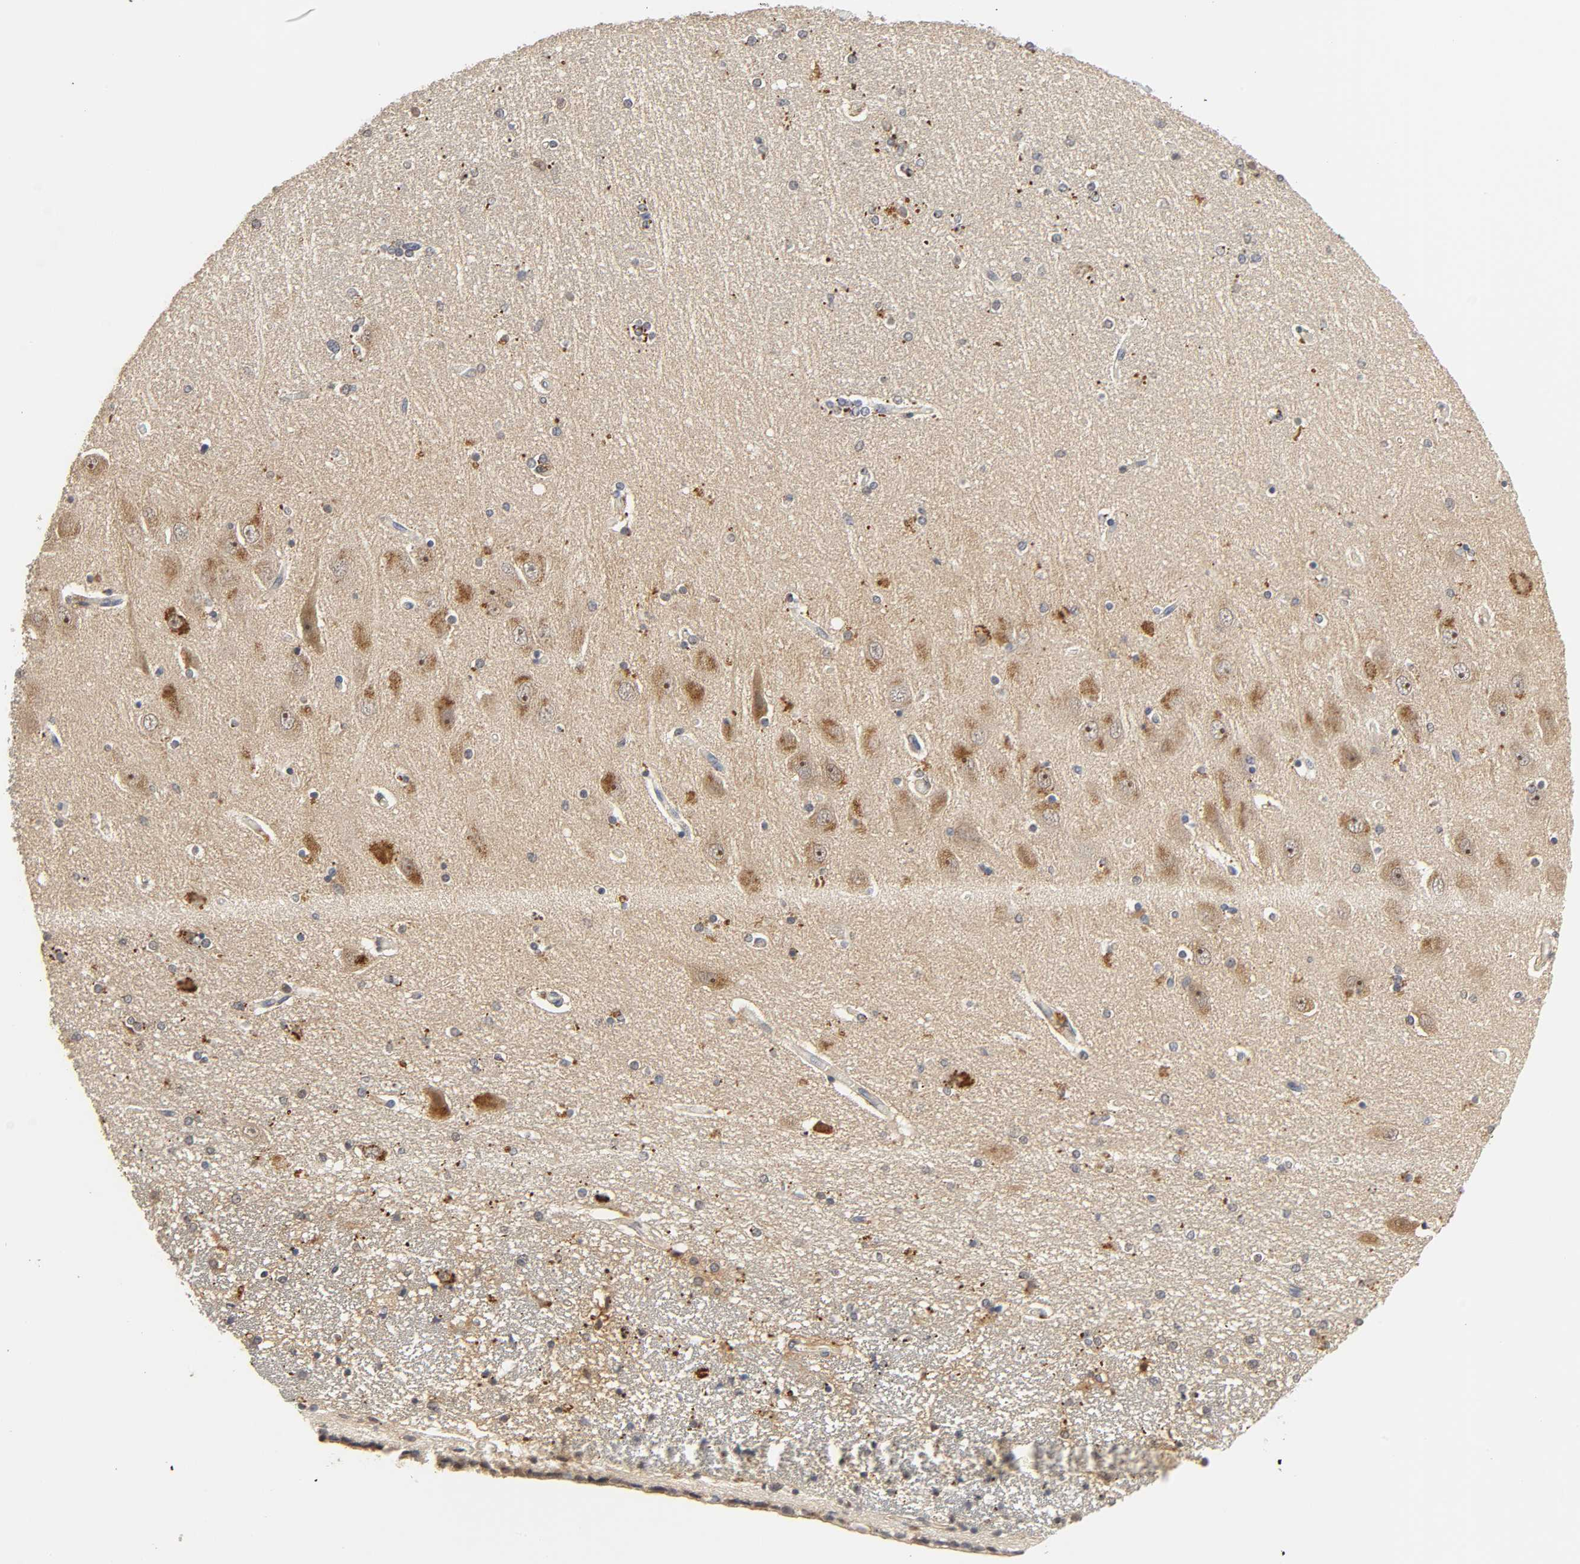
{"staining": {"intensity": "negative", "quantity": "none", "location": "none"}, "tissue": "hippocampus", "cell_type": "Glial cells", "image_type": "normal", "snomed": [{"axis": "morphology", "description": "Normal tissue, NOS"}, {"axis": "topography", "description": "Hippocampus"}], "caption": "Image shows no significant protein expression in glial cells of normal hippocampus. (Brightfield microscopy of DAB IHC at high magnification).", "gene": "MIF", "patient": {"sex": "female", "age": 54}}